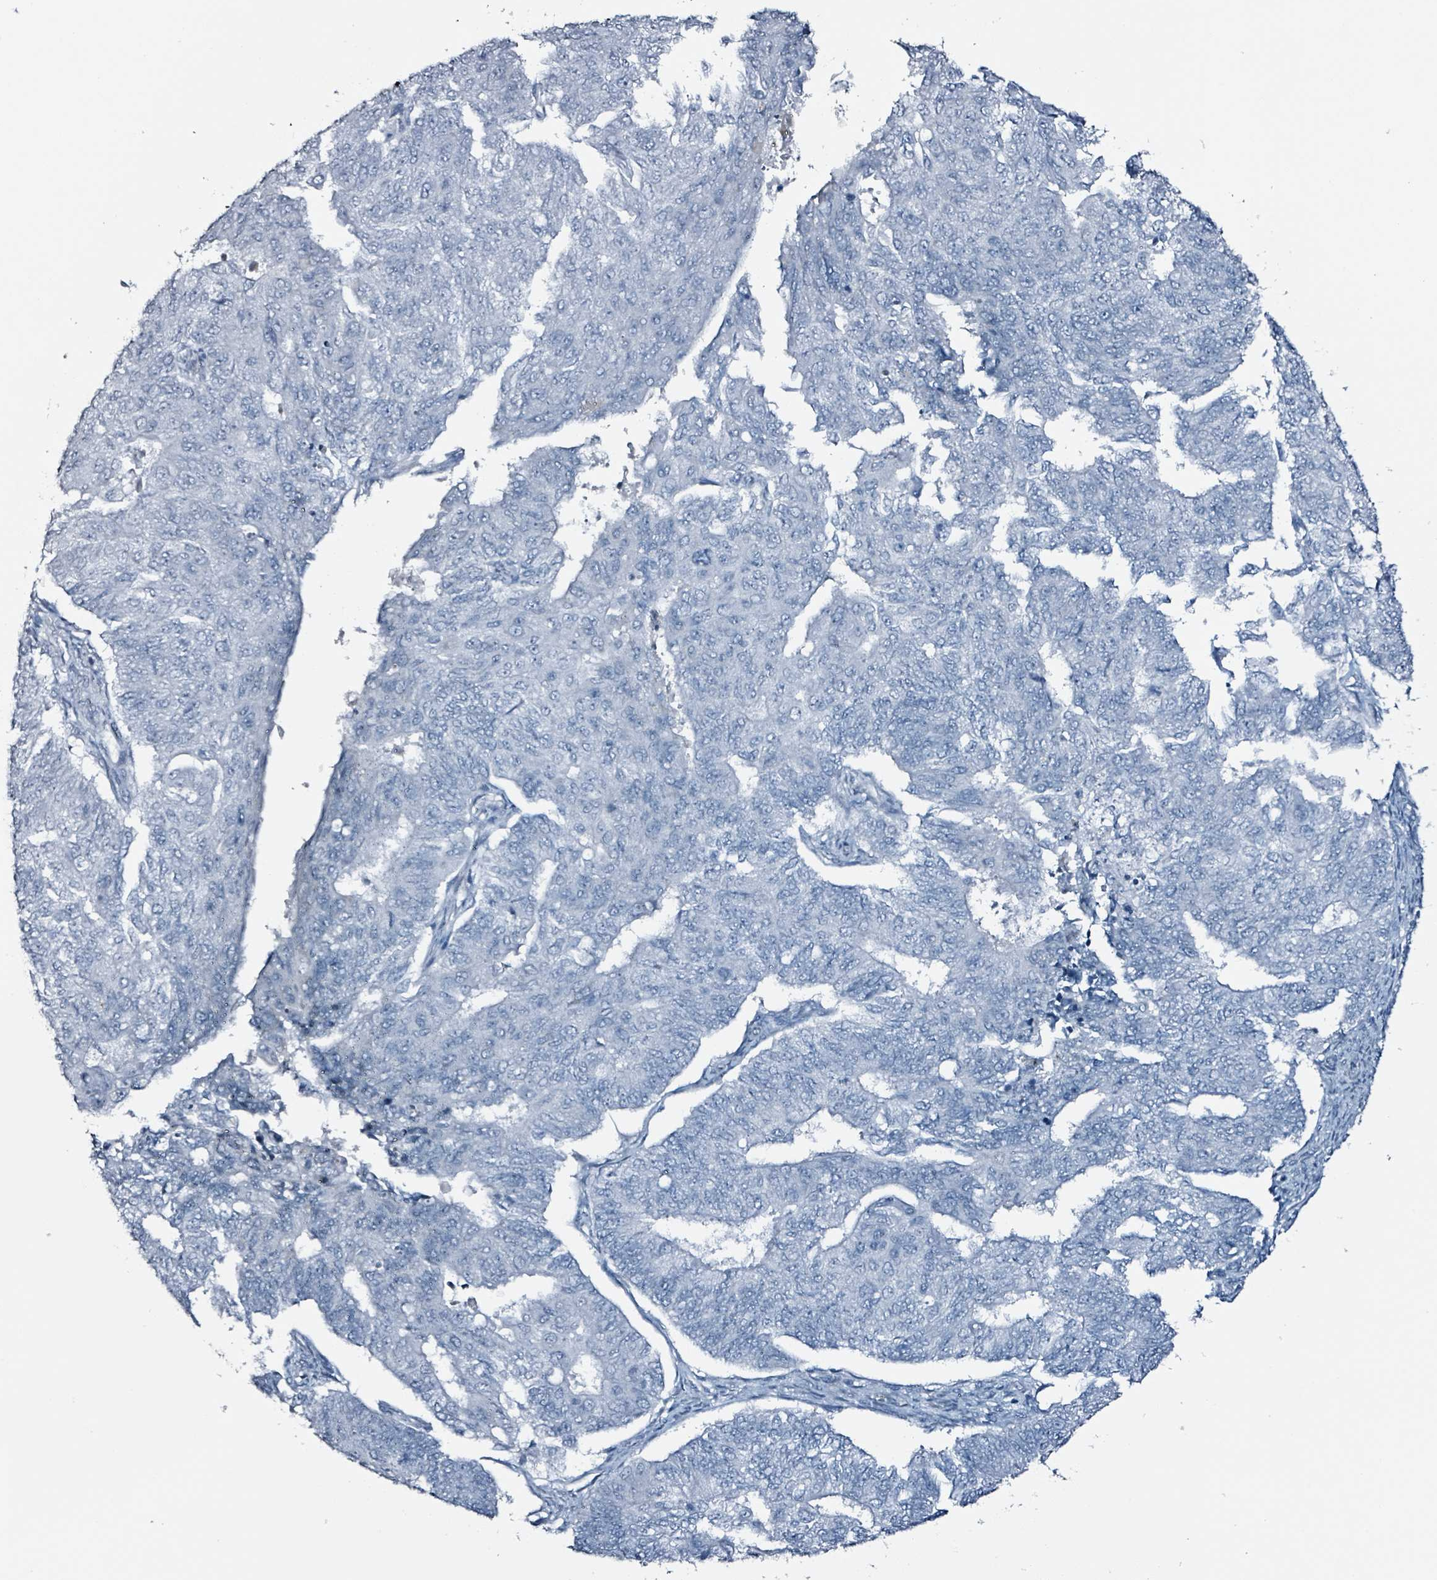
{"staining": {"intensity": "negative", "quantity": "none", "location": "none"}, "tissue": "endometrial cancer", "cell_type": "Tumor cells", "image_type": "cancer", "snomed": [{"axis": "morphology", "description": "Adenocarcinoma, NOS"}, {"axis": "topography", "description": "Endometrium"}], "caption": "The image shows no staining of tumor cells in endometrial cancer (adenocarcinoma).", "gene": "CA9", "patient": {"sex": "female", "age": 32}}